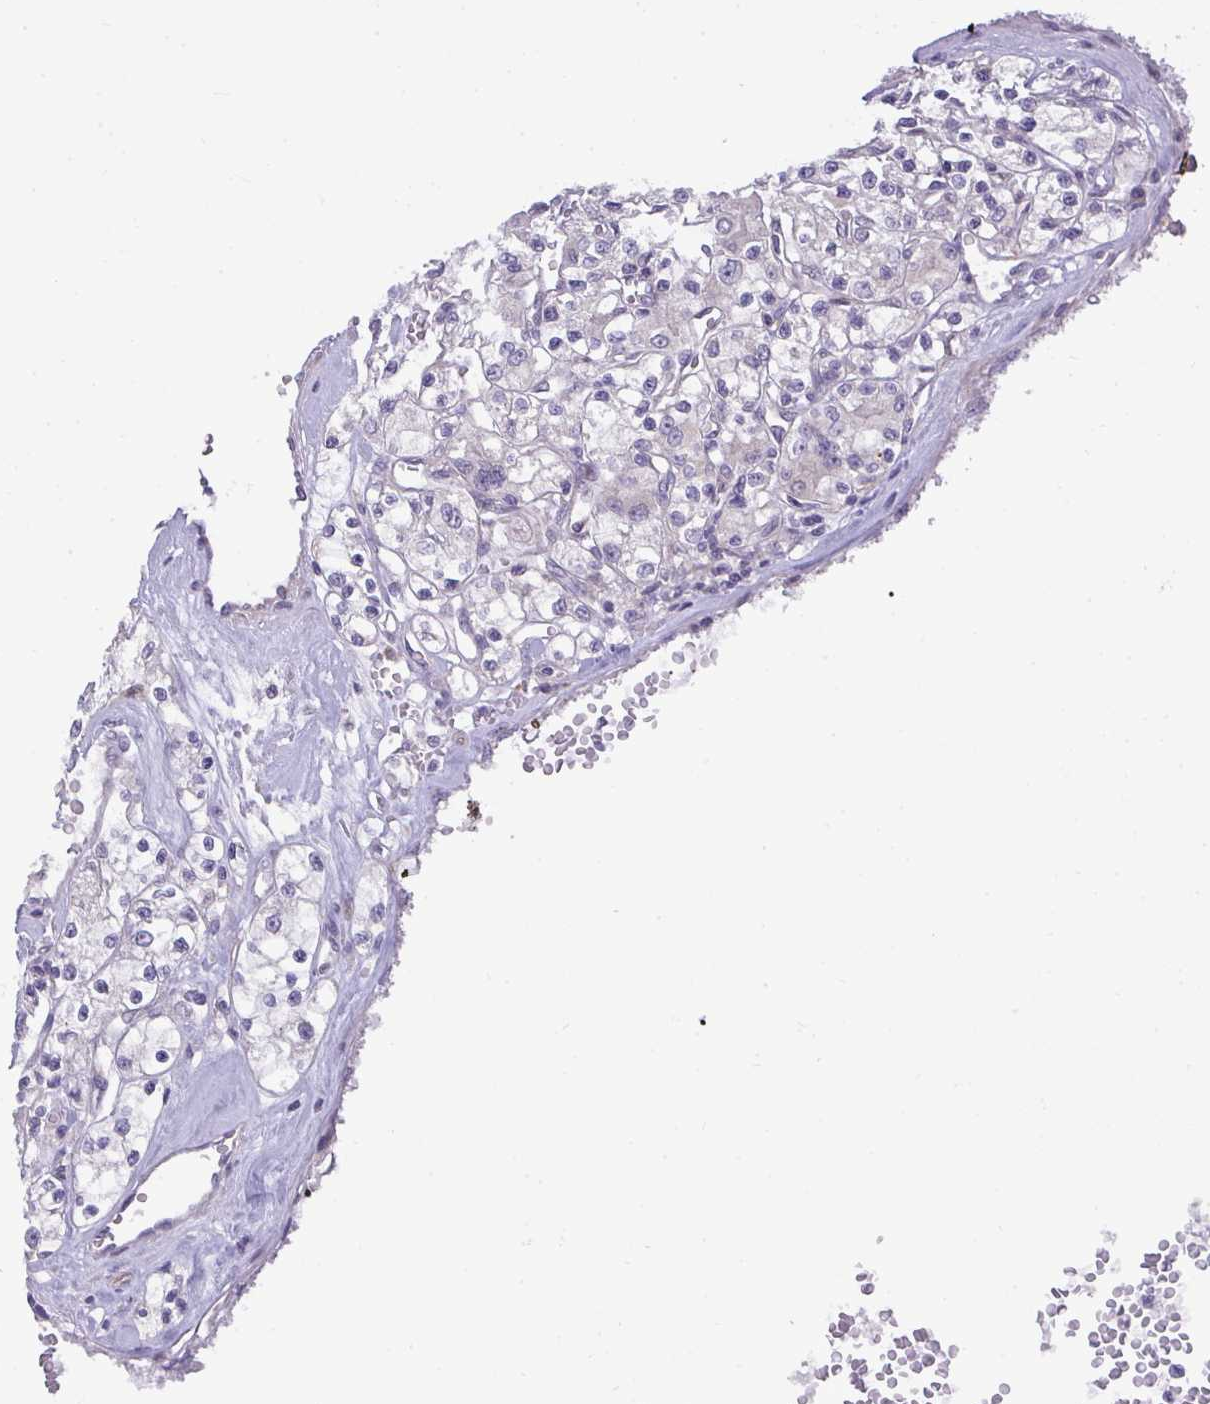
{"staining": {"intensity": "negative", "quantity": "none", "location": "none"}, "tissue": "renal cancer", "cell_type": "Tumor cells", "image_type": "cancer", "snomed": [{"axis": "morphology", "description": "Adenocarcinoma, NOS"}, {"axis": "topography", "description": "Kidney"}], "caption": "This photomicrograph is of renal cancer stained with IHC to label a protein in brown with the nuclei are counter-stained blue. There is no expression in tumor cells.", "gene": "SRRM4", "patient": {"sex": "female", "age": 59}}